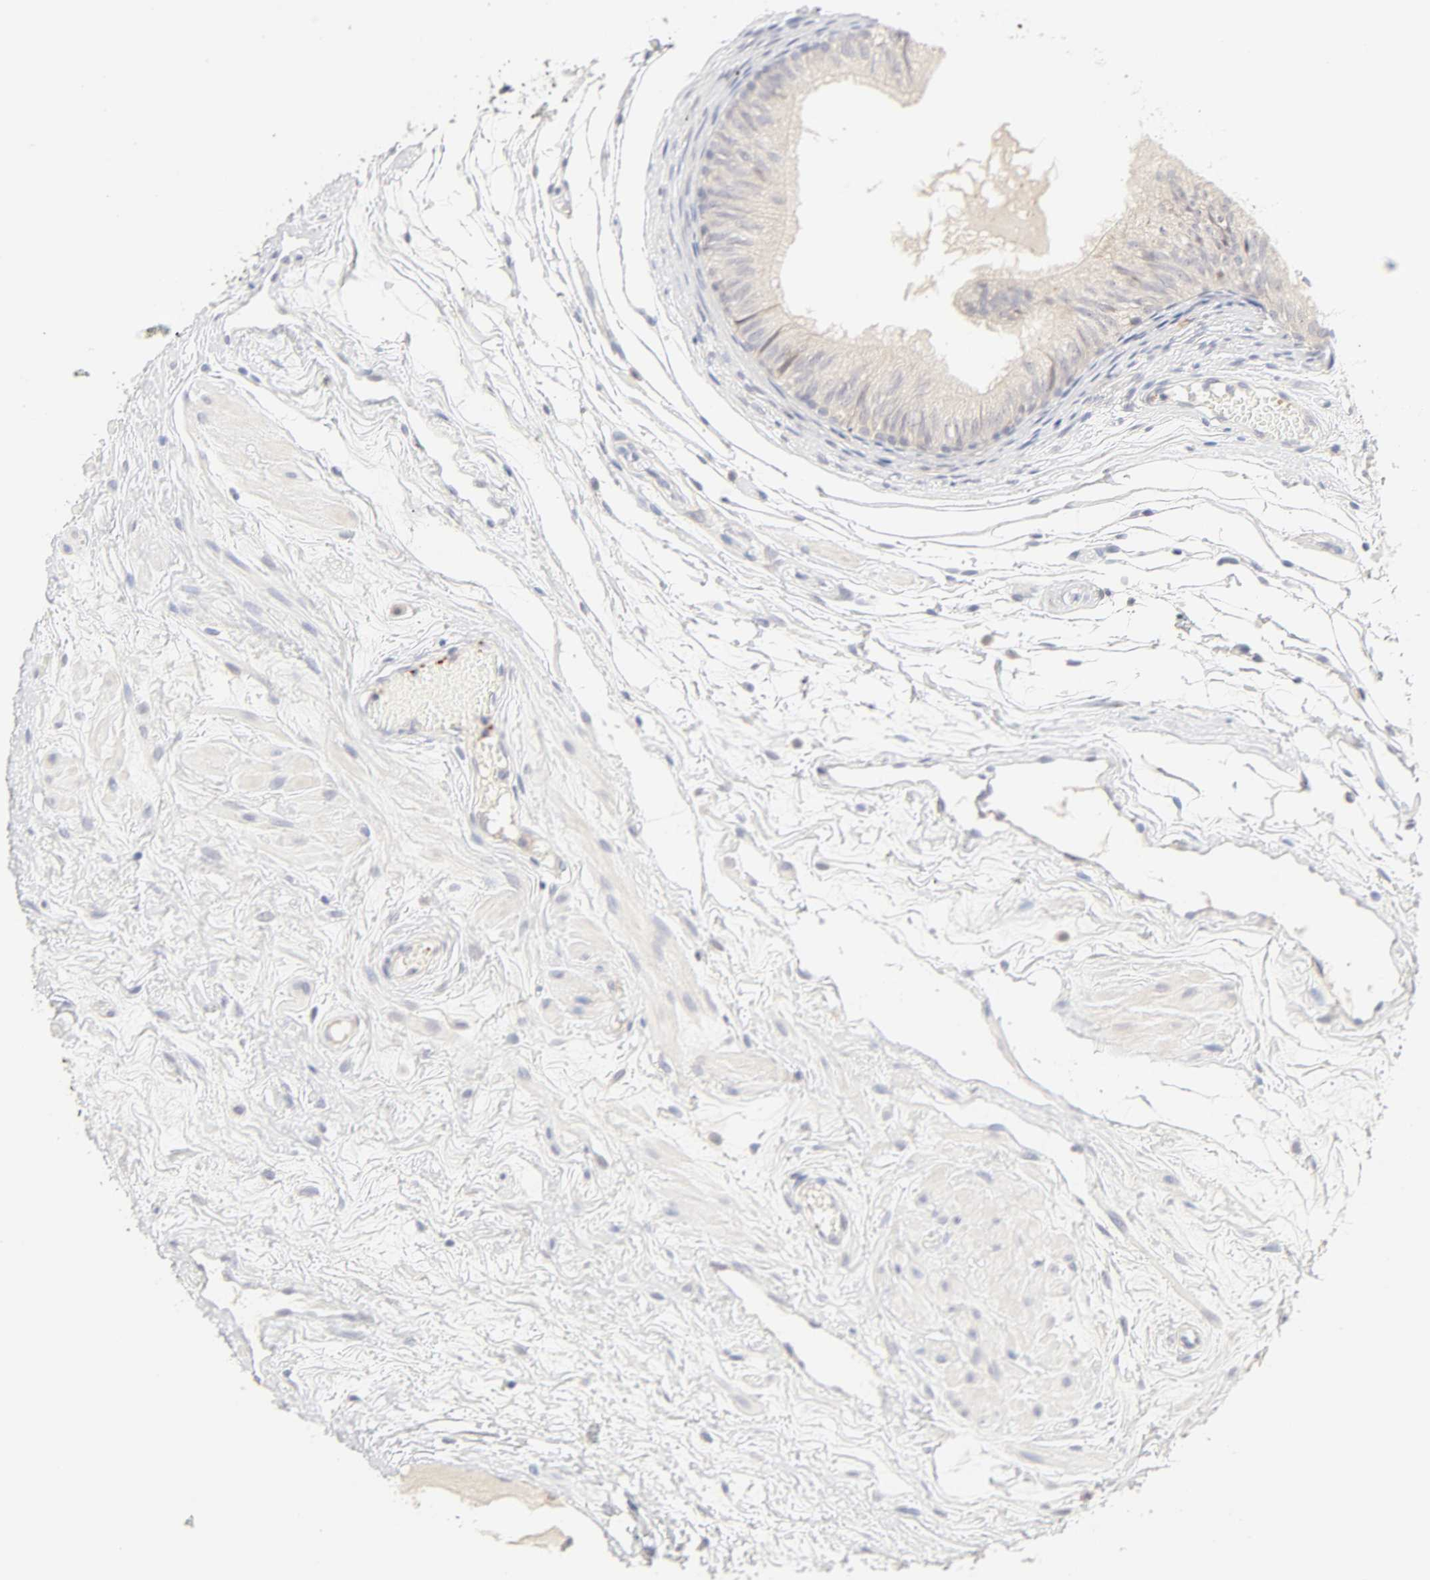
{"staining": {"intensity": "negative", "quantity": "none", "location": "none"}, "tissue": "epididymis", "cell_type": "Glandular cells", "image_type": "normal", "snomed": [{"axis": "morphology", "description": "Normal tissue, NOS"}, {"axis": "morphology", "description": "Atrophy, NOS"}, {"axis": "topography", "description": "Testis"}, {"axis": "topography", "description": "Epididymis"}], "caption": "Immunohistochemical staining of benign epididymis demonstrates no significant expression in glandular cells.", "gene": "CYP4B1", "patient": {"sex": "male", "age": 18}}